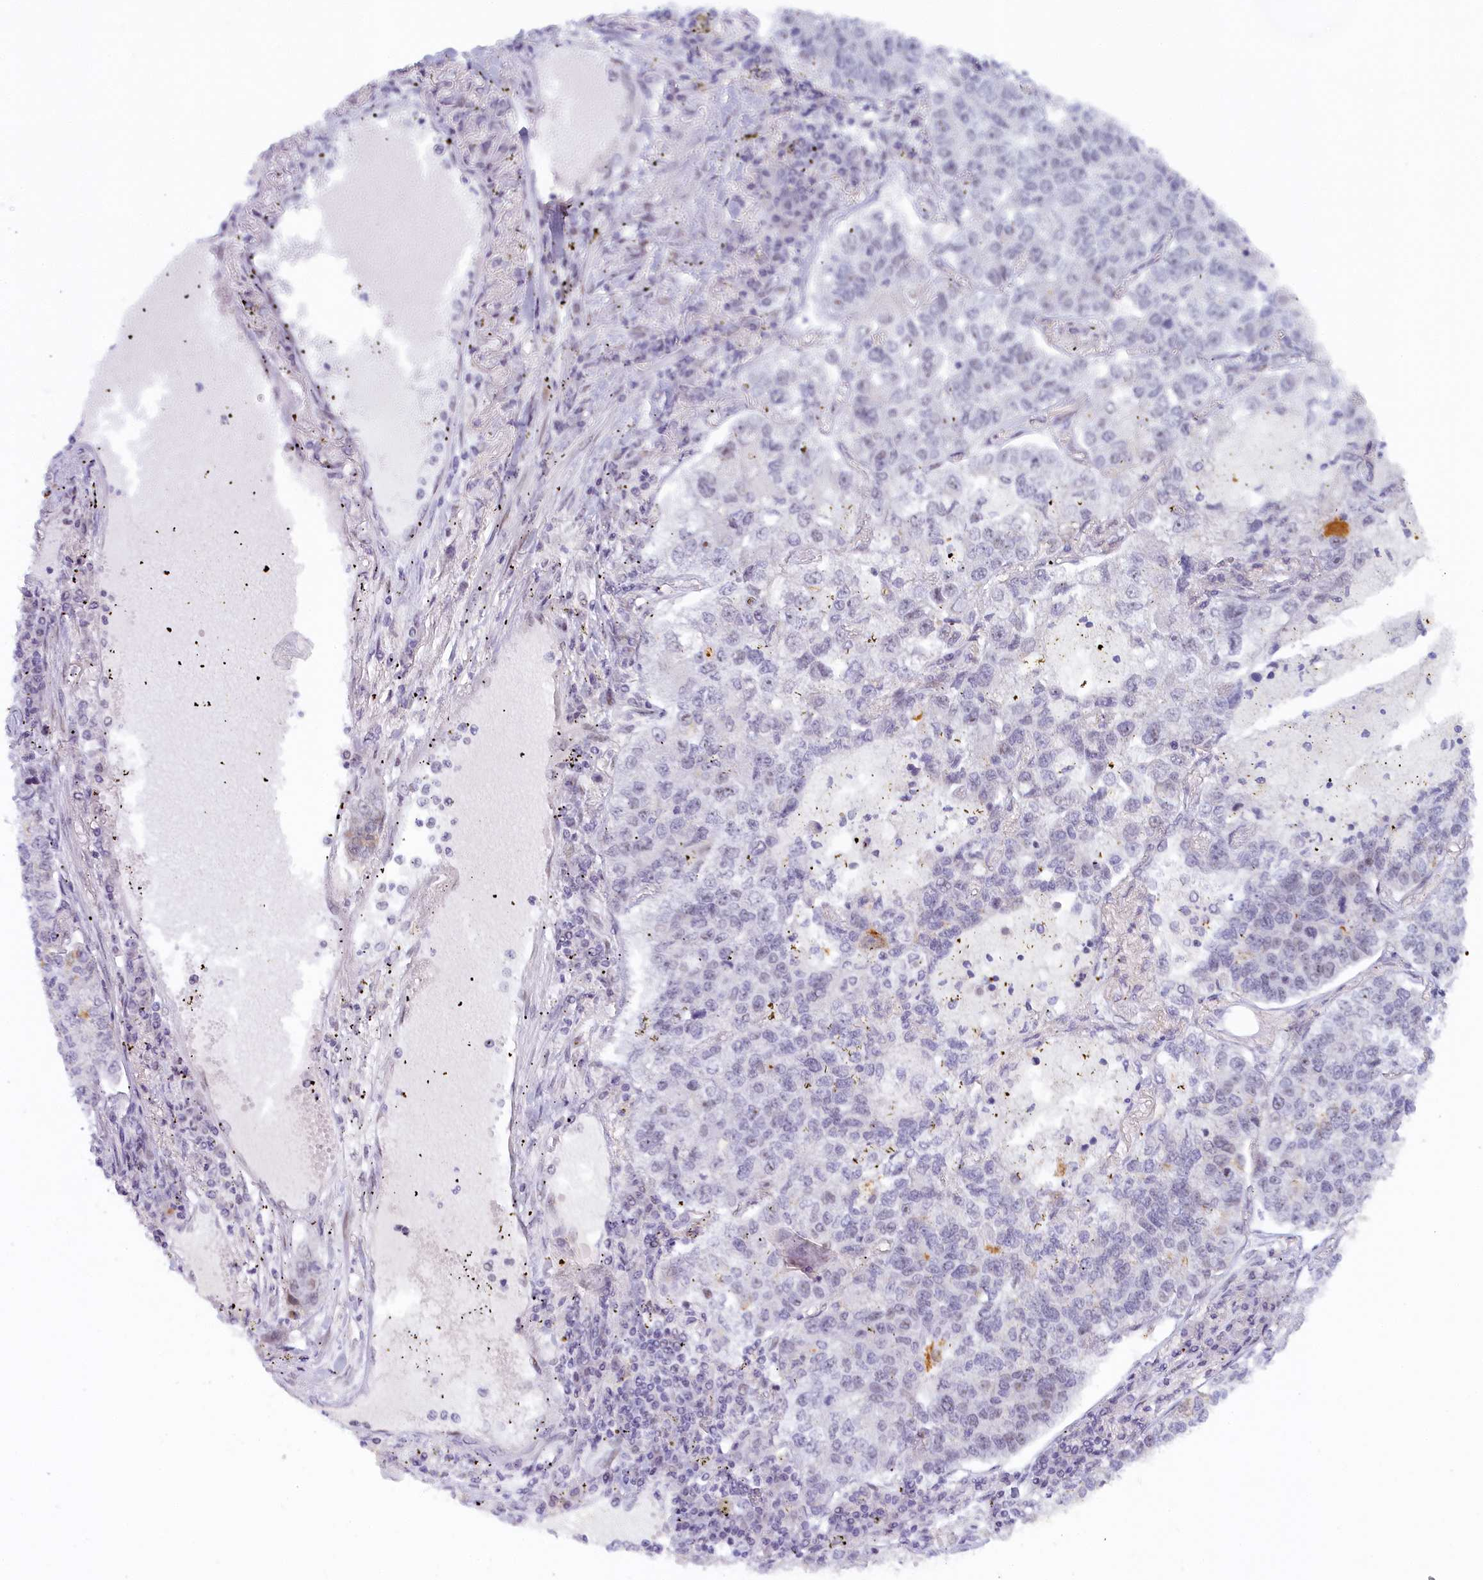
{"staining": {"intensity": "negative", "quantity": "none", "location": "none"}, "tissue": "lung cancer", "cell_type": "Tumor cells", "image_type": "cancer", "snomed": [{"axis": "morphology", "description": "Adenocarcinoma, NOS"}, {"axis": "topography", "description": "Lung"}], "caption": "Histopathology image shows no protein expression in tumor cells of lung cancer (adenocarcinoma) tissue.", "gene": "SEC31B", "patient": {"sex": "male", "age": 49}}